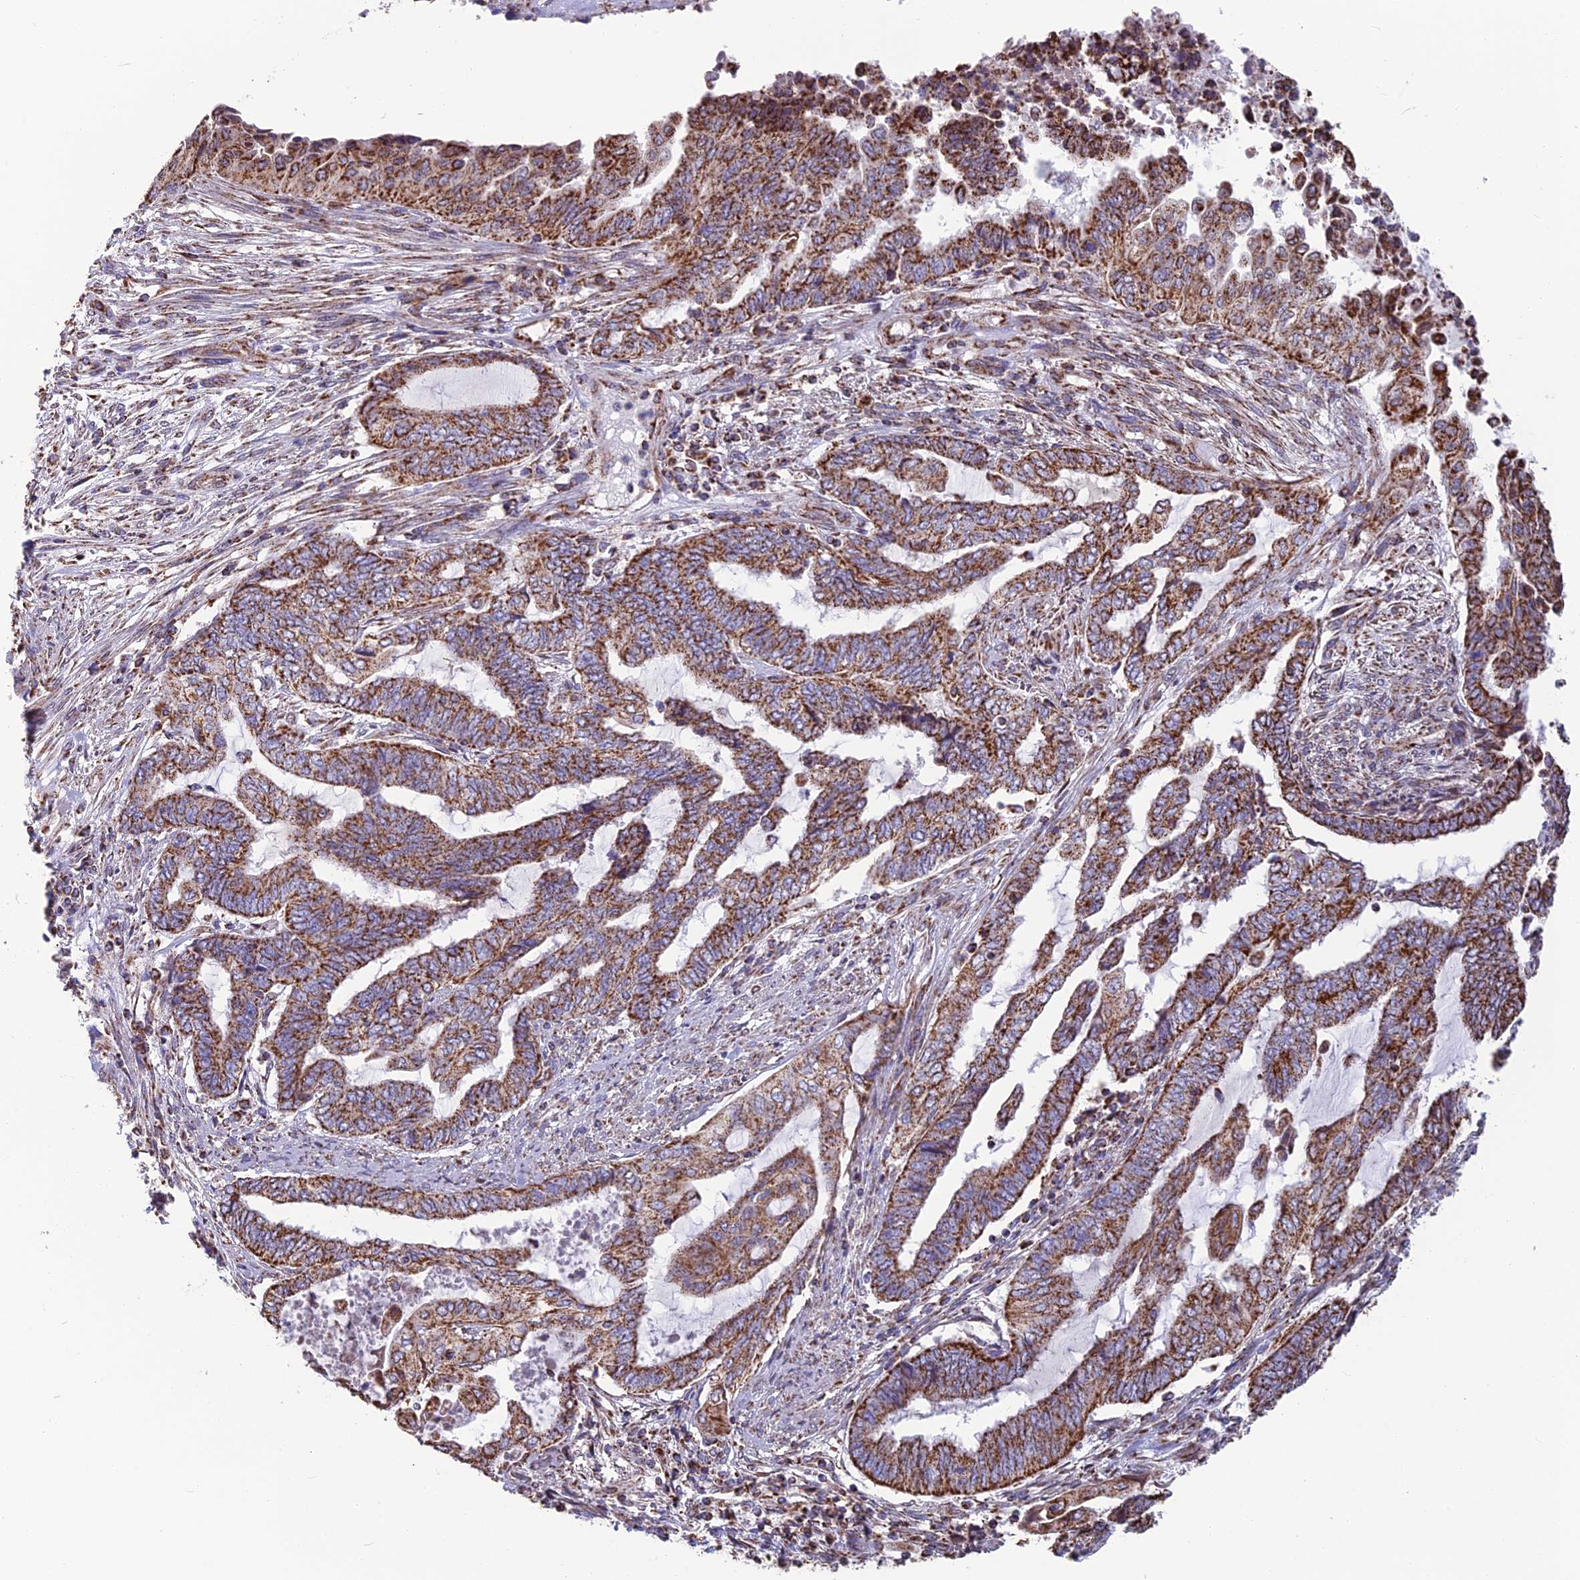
{"staining": {"intensity": "moderate", "quantity": ">75%", "location": "cytoplasmic/membranous"}, "tissue": "endometrial cancer", "cell_type": "Tumor cells", "image_type": "cancer", "snomed": [{"axis": "morphology", "description": "Adenocarcinoma, NOS"}, {"axis": "topography", "description": "Uterus"}, {"axis": "topography", "description": "Endometrium"}], "caption": "The image demonstrates immunohistochemical staining of endometrial adenocarcinoma. There is moderate cytoplasmic/membranous positivity is present in about >75% of tumor cells. The protein of interest is stained brown, and the nuclei are stained in blue (DAB IHC with brightfield microscopy, high magnification).", "gene": "CS", "patient": {"sex": "female", "age": 70}}